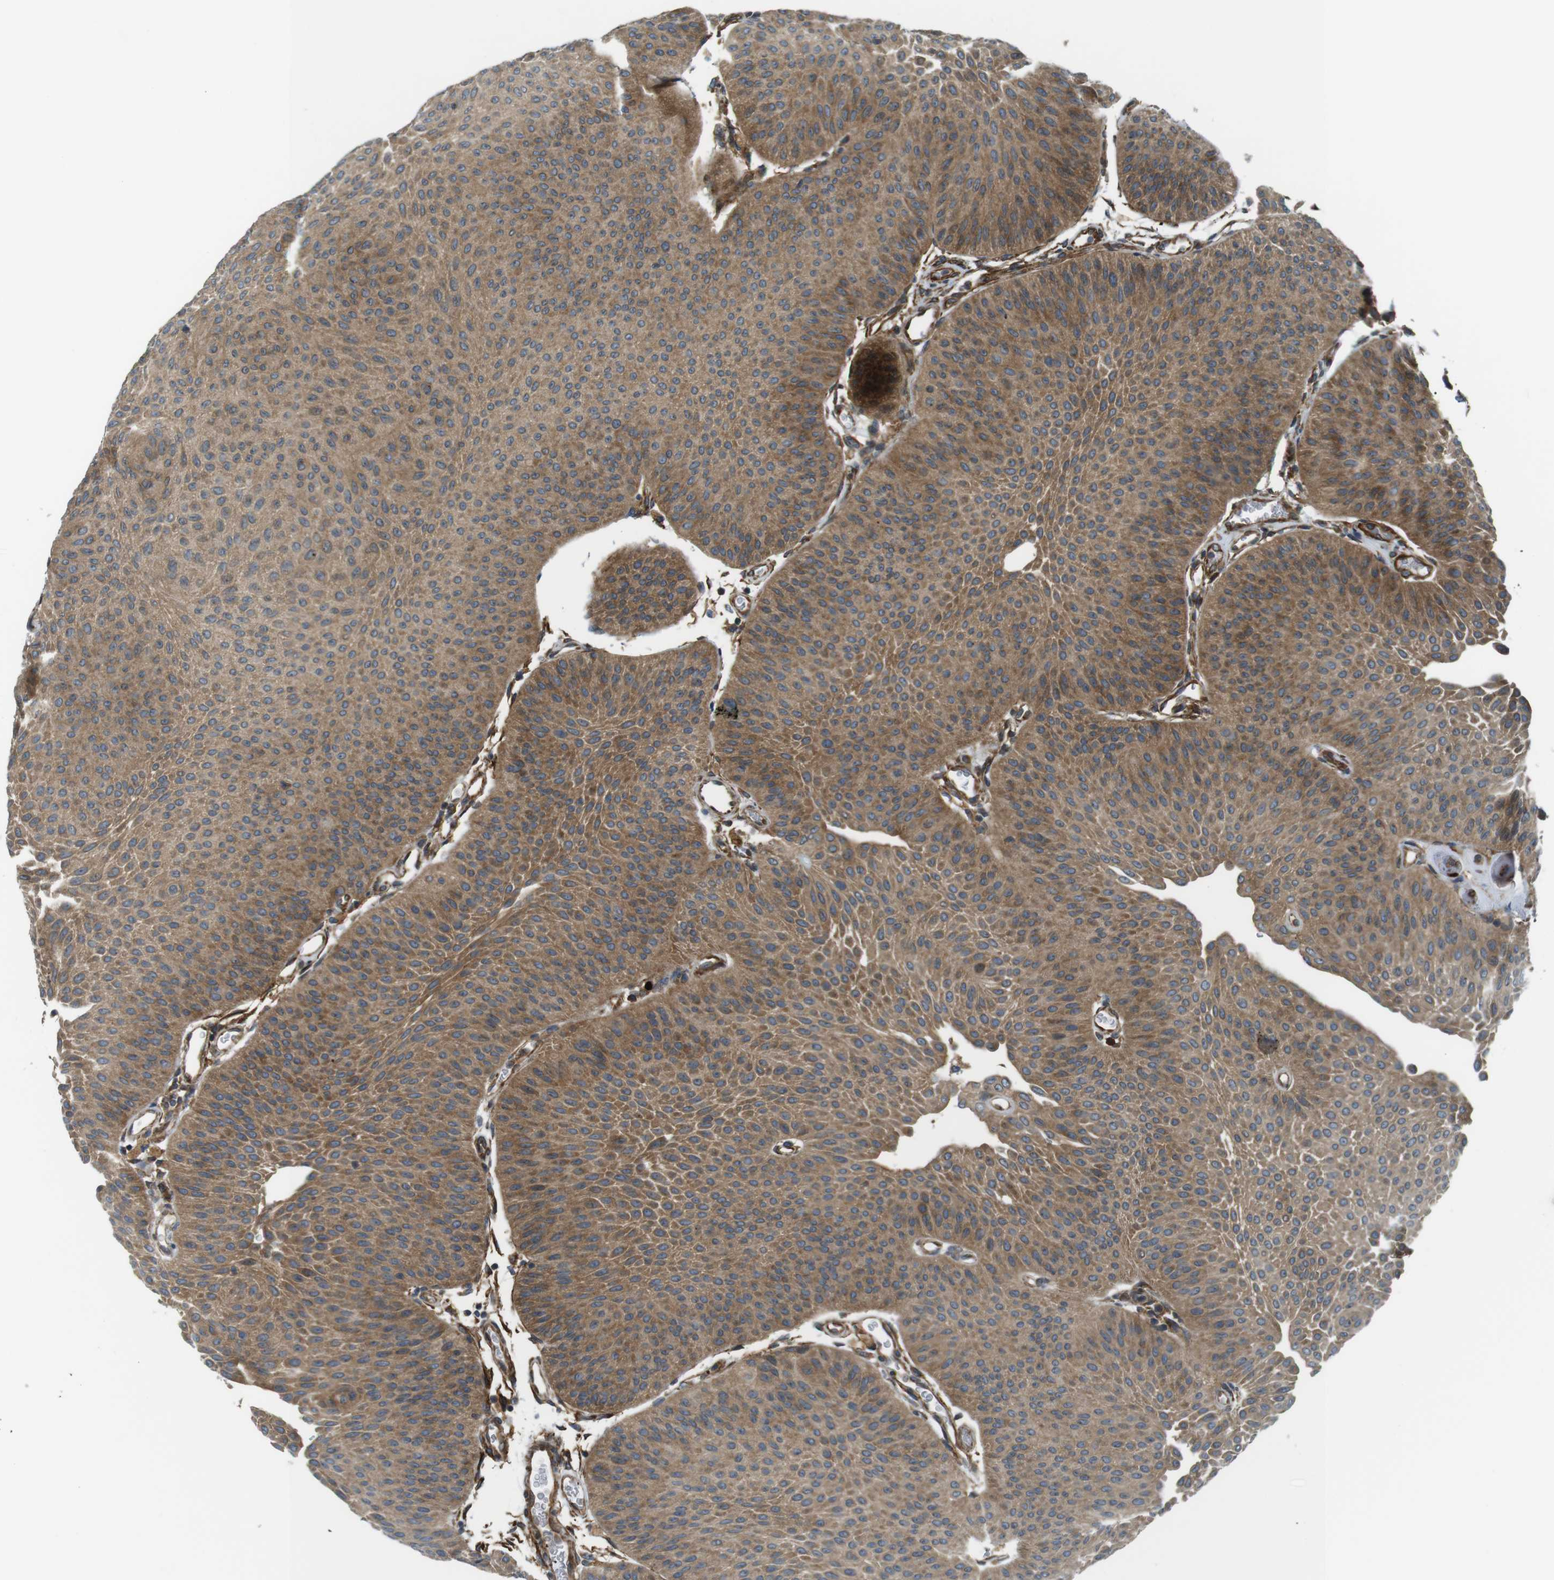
{"staining": {"intensity": "moderate", "quantity": ">75%", "location": "cytoplasmic/membranous"}, "tissue": "urothelial cancer", "cell_type": "Tumor cells", "image_type": "cancer", "snomed": [{"axis": "morphology", "description": "Urothelial carcinoma, Low grade"}, {"axis": "topography", "description": "Urinary bladder"}], "caption": "Brown immunohistochemical staining in human urothelial cancer reveals moderate cytoplasmic/membranous staining in approximately >75% of tumor cells. (Brightfield microscopy of DAB IHC at high magnification).", "gene": "TSC1", "patient": {"sex": "female", "age": 60}}